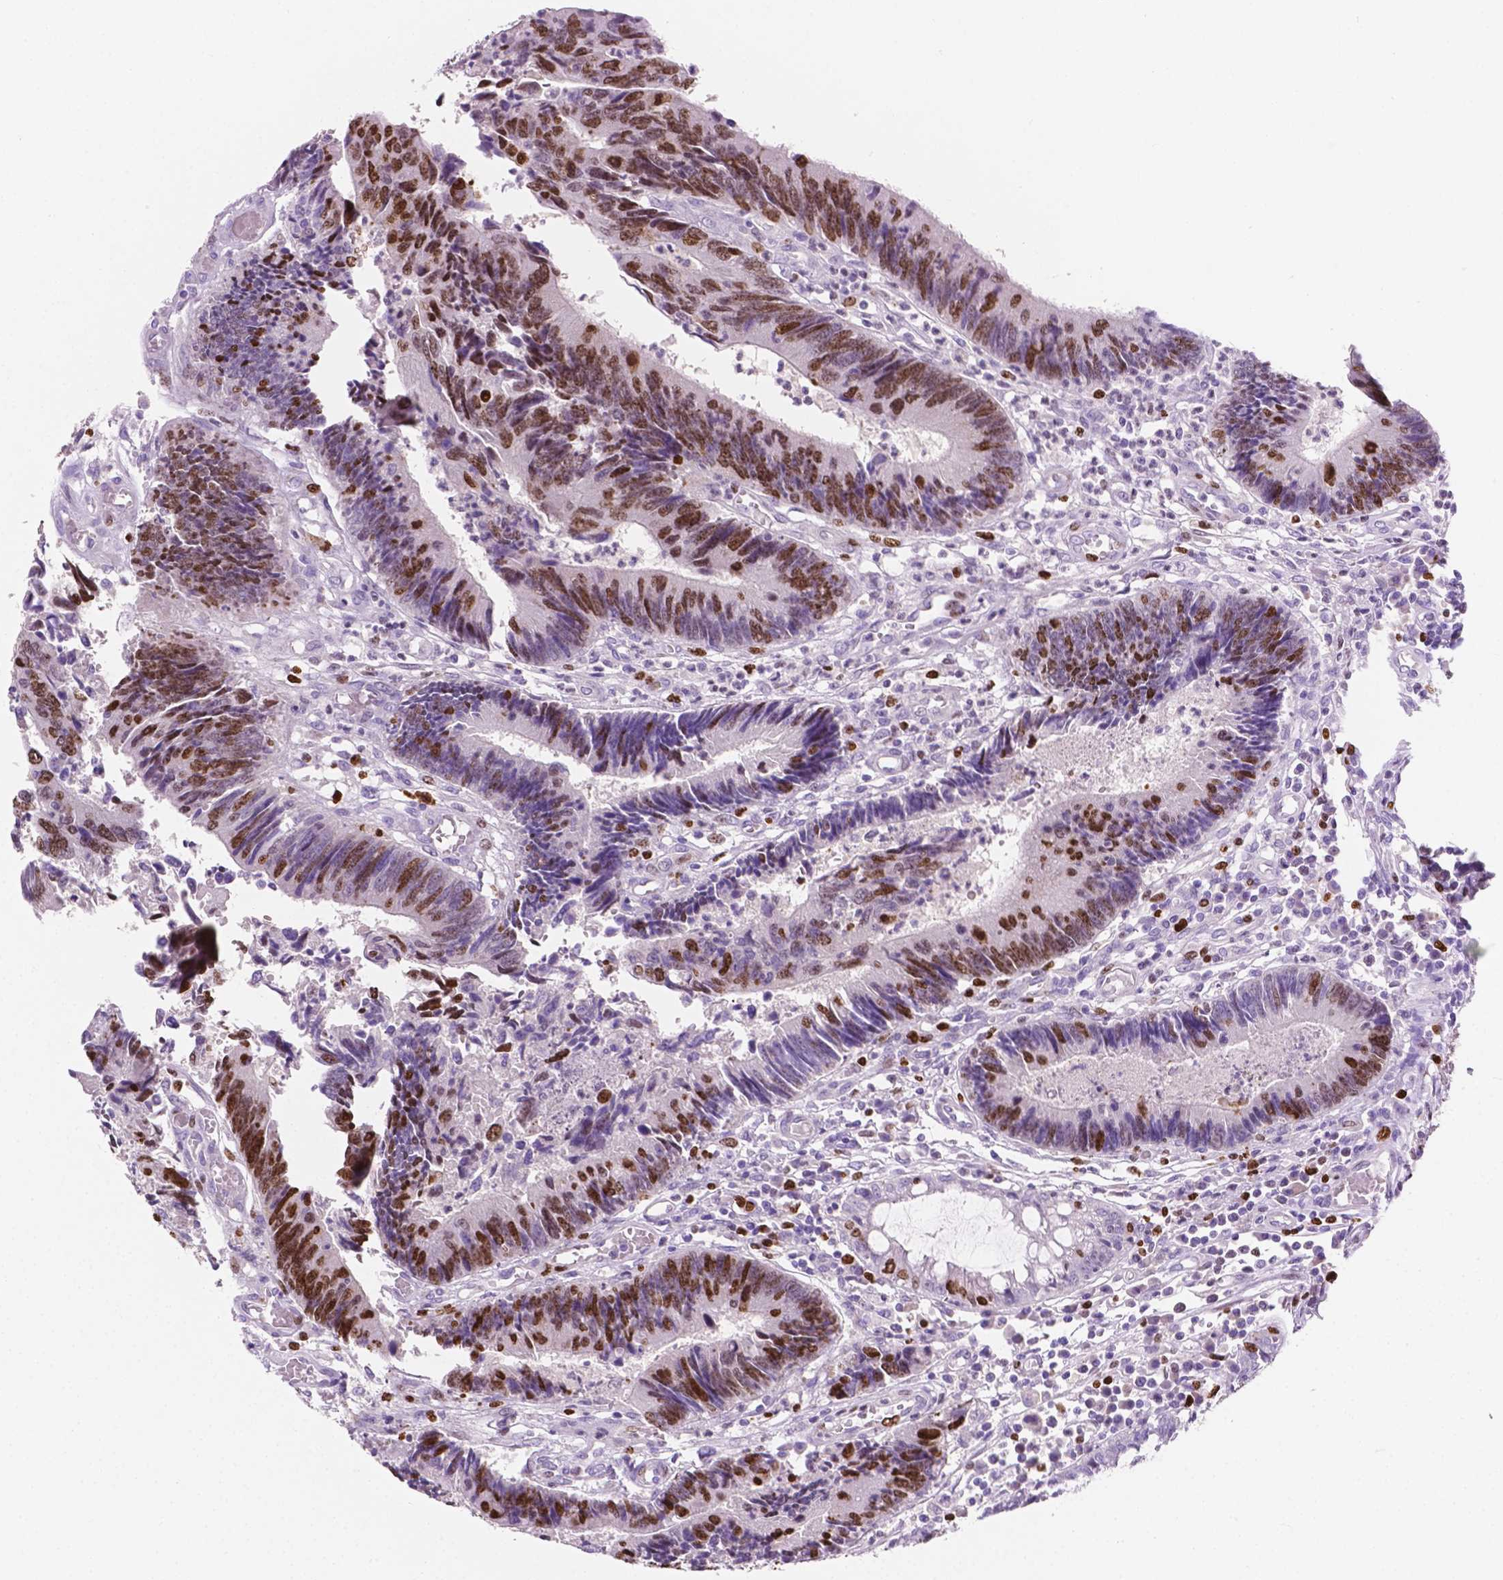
{"staining": {"intensity": "moderate", "quantity": "25%-75%", "location": "nuclear"}, "tissue": "colorectal cancer", "cell_type": "Tumor cells", "image_type": "cancer", "snomed": [{"axis": "morphology", "description": "Adenocarcinoma, NOS"}, {"axis": "topography", "description": "Colon"}], "caption": "An image showing moderate nuclear expression in about 25%-75% of tumor cells in colorectal cancer, as visualized by brown immunohistochemical staining.", "gene": "SIAH2", "patient": {"sex": "female", "age": 67}}